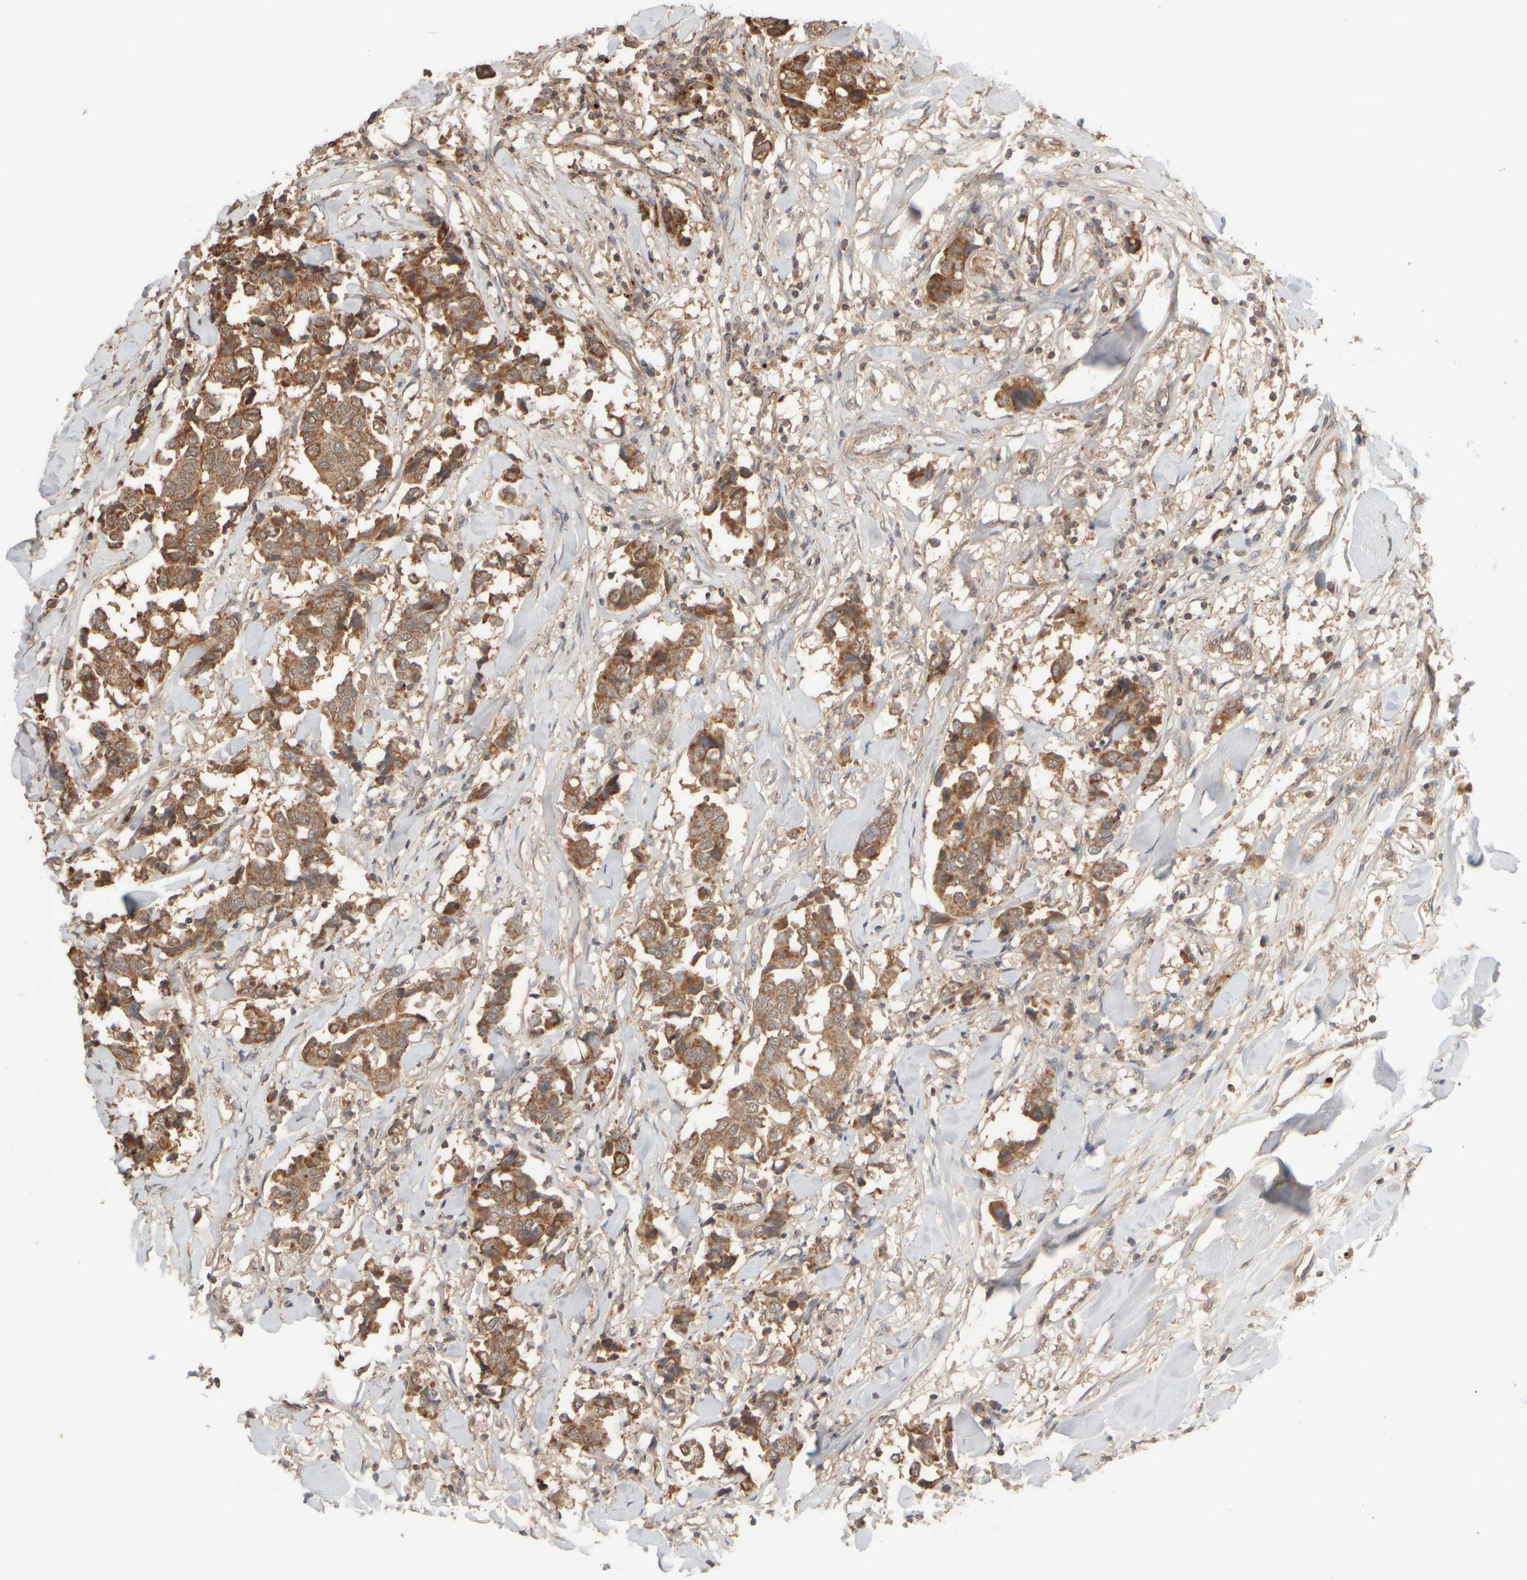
{"staining": {"intensity": "strong", "quantity": ">75%", "location": "cytoplasmic/membranous"}, "tissue": "breast cancer", "cell_type": "Tumor cells", "image_type": "cancer", "snomed": [{"axis": "morphology", "description": "Duct carcinoma"}, {"axis": "topography", "description": "Breast"}], "caption": "This histopathology image shows immunohistochemistry staining of human invasive ductal carcinoma (breast), with high strong cytoplasmic/membranous staining in about >75% of tumor cells.", "gene": "EIF2B3", "patient": {"sex": "female", "age": 80}}